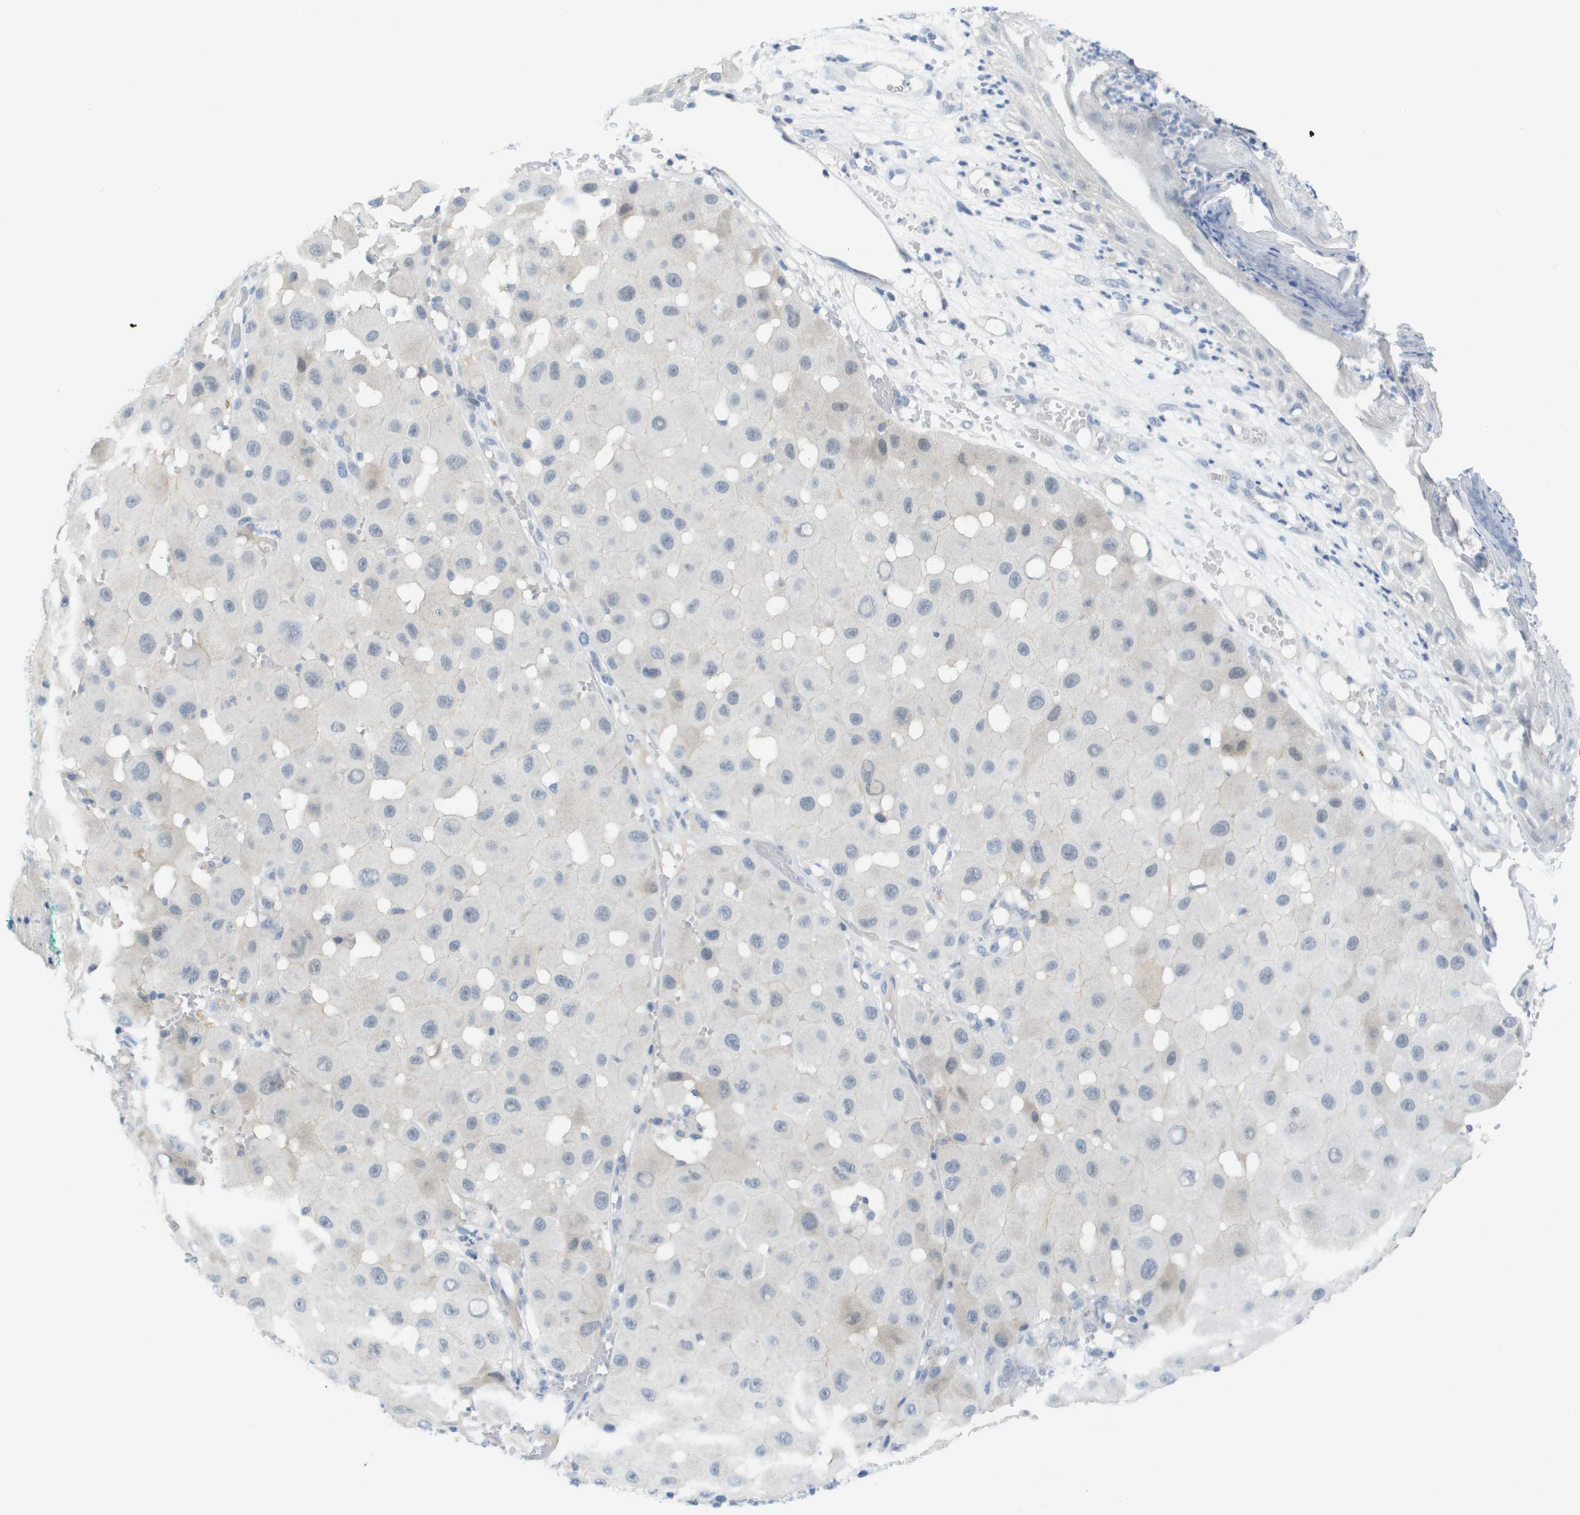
{"staining": {"intensity": "negative", "quantity": "none", "location": "none"}, "tissue": "melanoma", "cell_type": "Tumor cells", "image_type": "cancer", "snomed": [{"axis": "morphology", "description": "Malignant melanoma, NOS"}, {"axis": "topography", "description": "Skin"}], "caption": "Immunohistochemistry of melanoma exhibits no expression in tumor cells.", "gene": "PDE4A", "patient": {"sex": "female", "age": 81}}